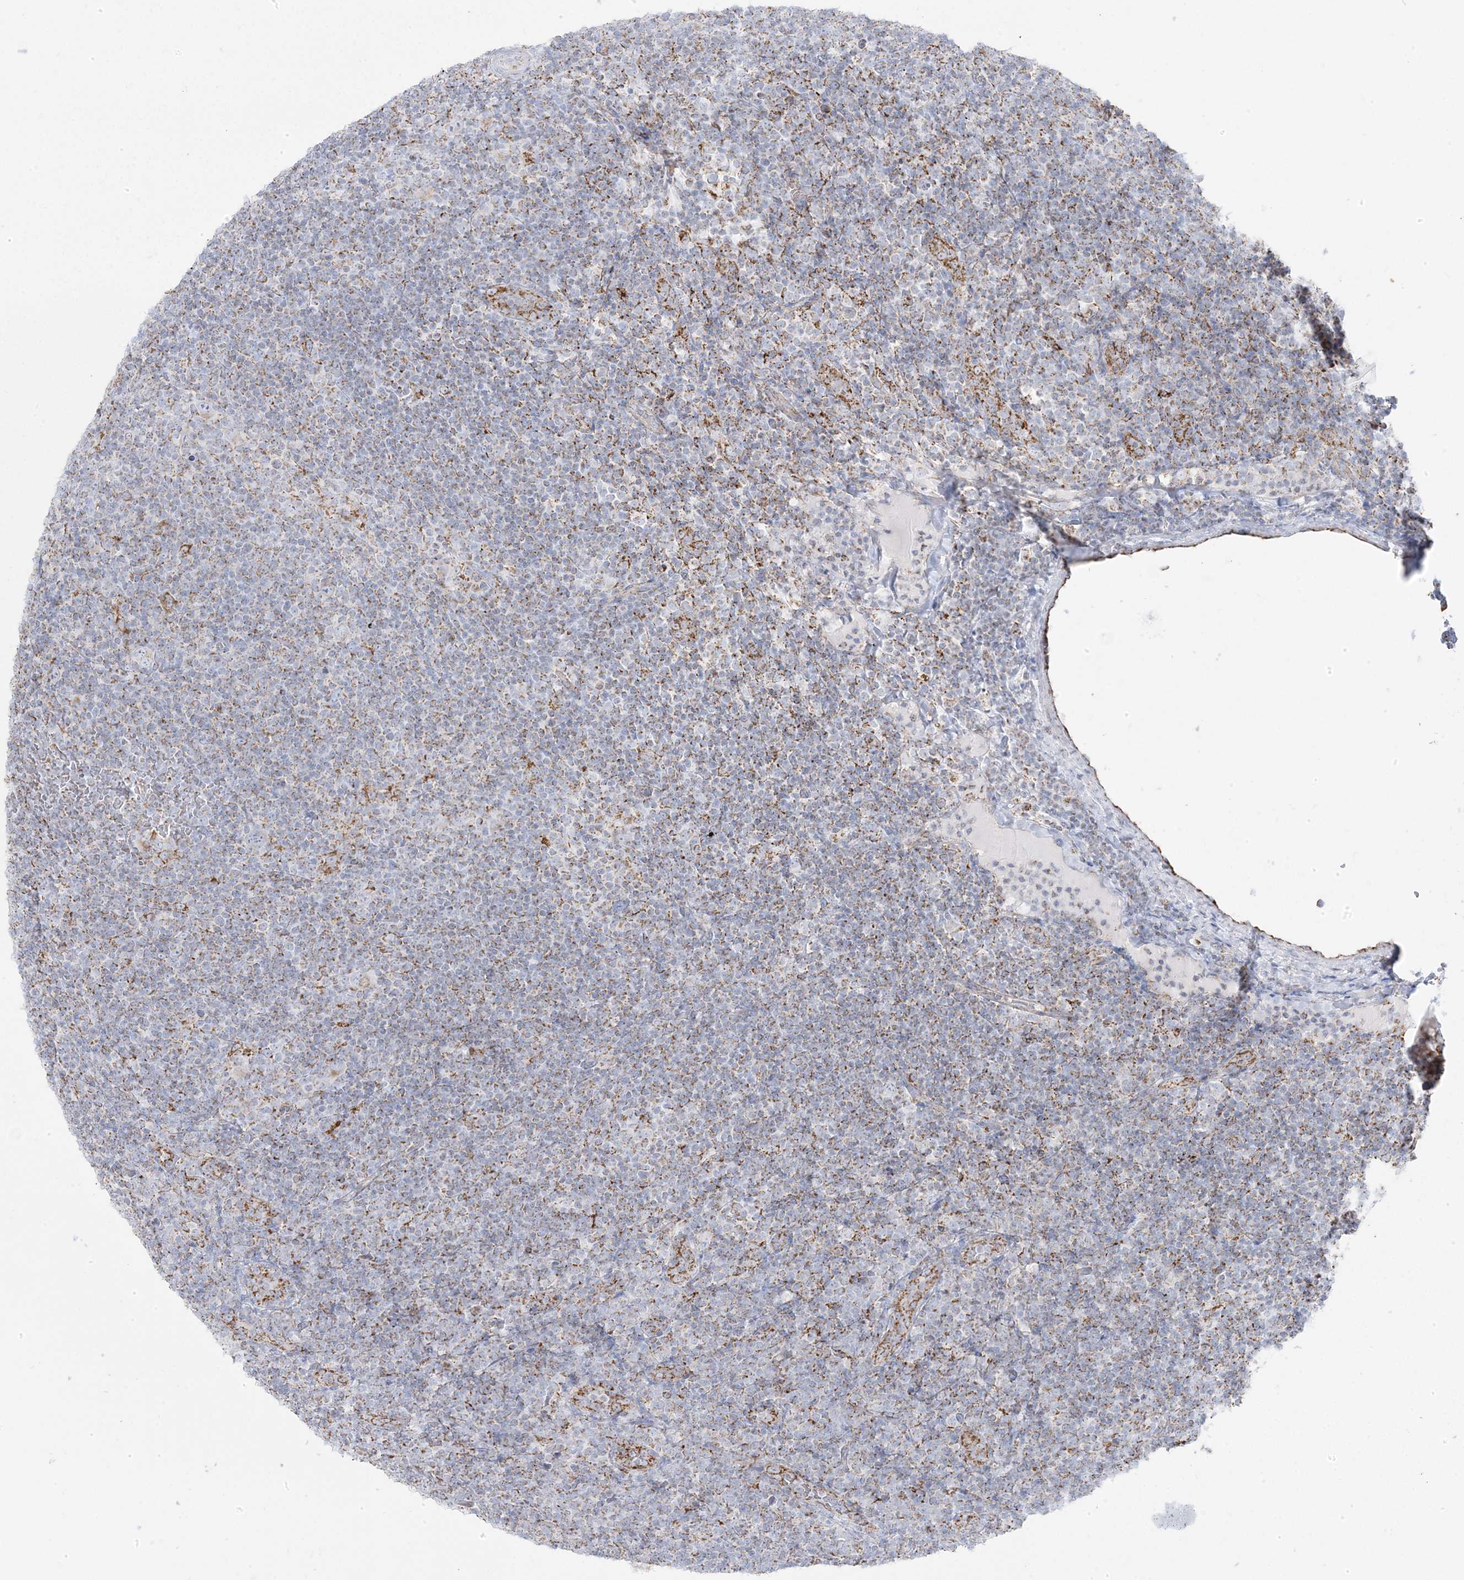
{"staining": {"intensity": "moderate", "quantity": ">75%", "location": "cytoplasmic/membranous"}, "tissue": "lymphoma", "cell_type": "Tumor cells", "image_type": "cancer", "snomed": [{"axis": "morphology", "description": "Hodgkin's disease, NOS"}, {"axis": "topography", "description": "Lymph node"}], "caption": "Lymphoma stained for a protein (brown) reveals moderate cytoplasmic/membranous positive staining in approximately >75% of tumor cells.", "gene": "PCCB", "patient": {"sex": "female", "age": 57}}